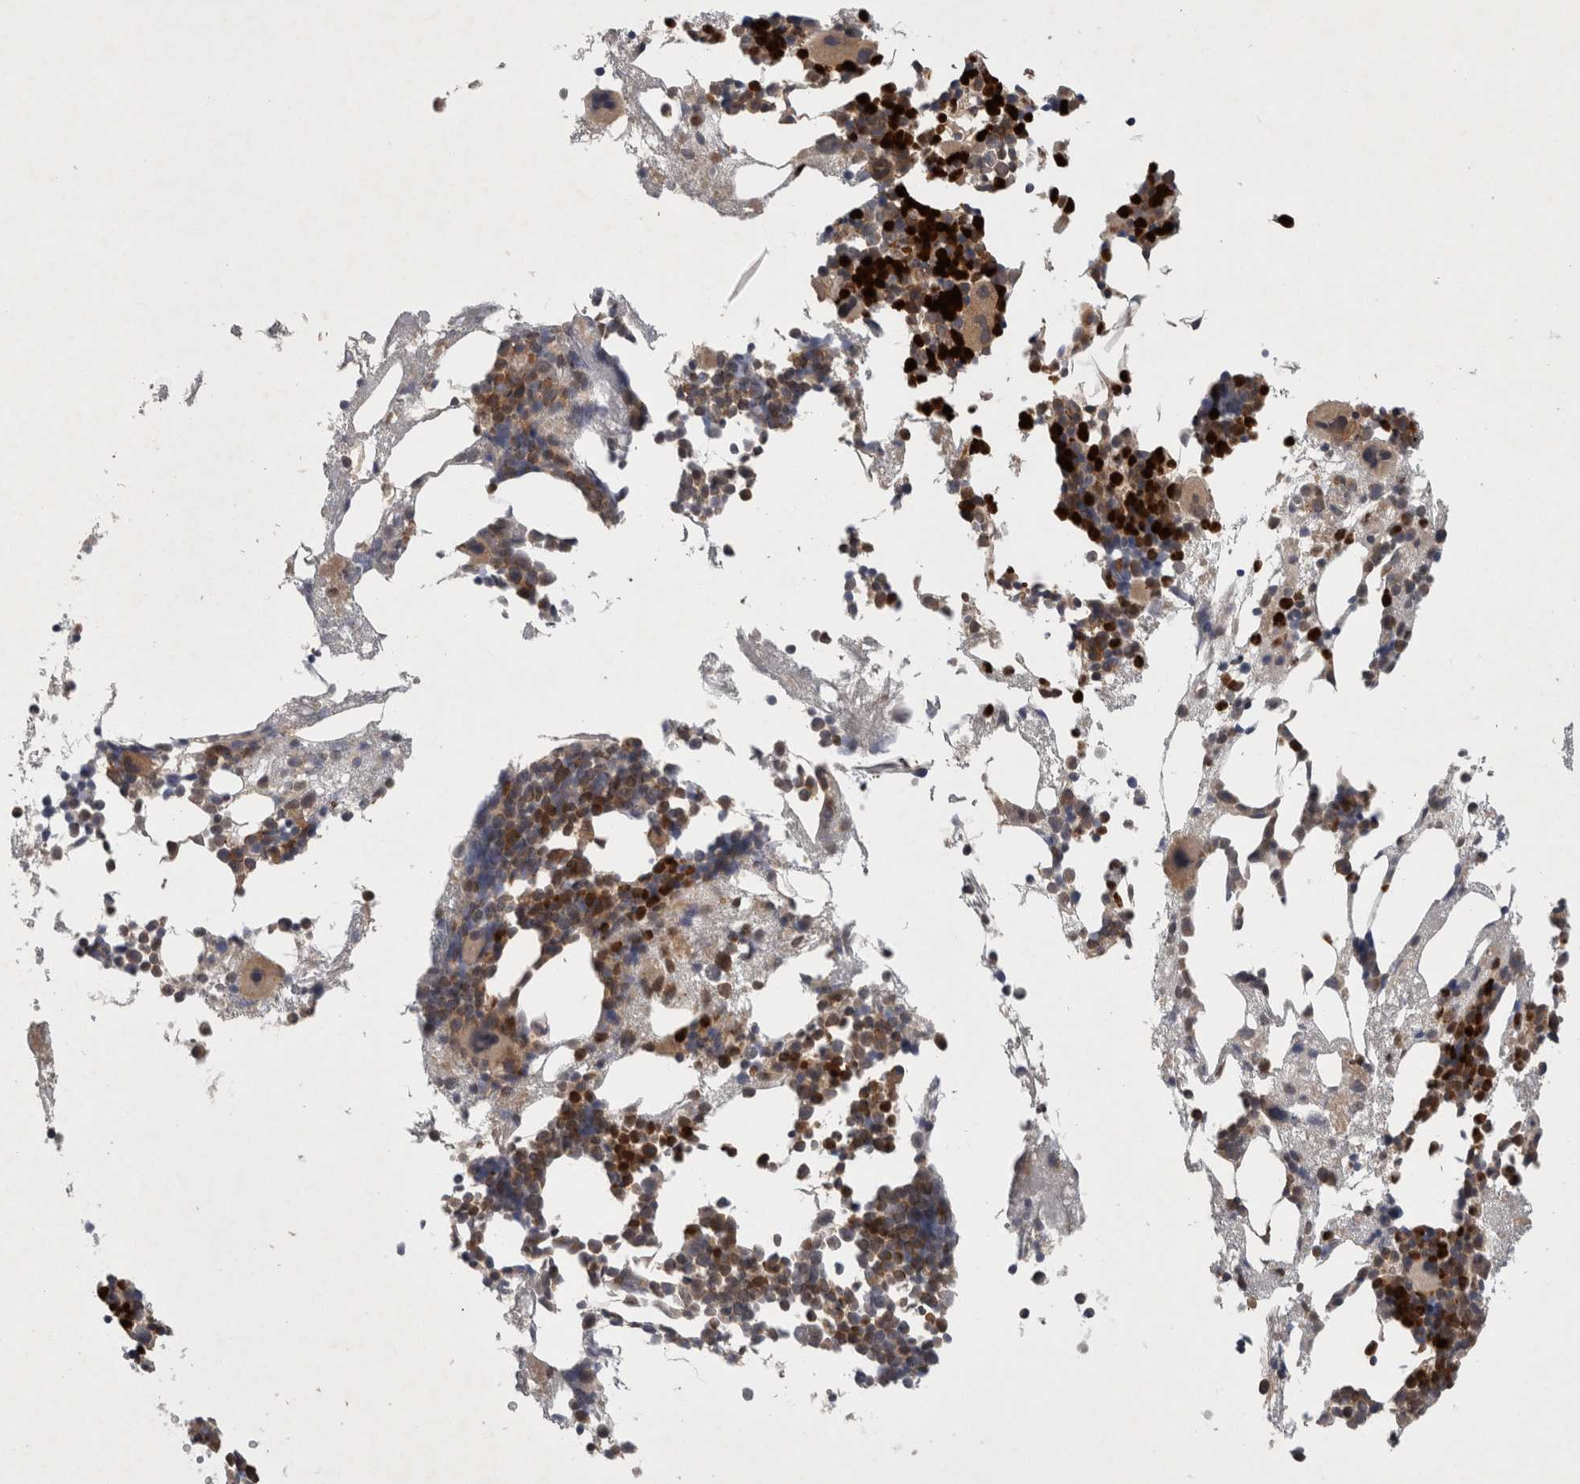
{"staining": {"intensity": "strong", "quantity": "25%-75%", "location": "cytoplasmic/membranous"}, "tissue": "bone marrow", "cell_type": "Hematopoietic cells", "image_type": "normal", "snomed": [{"axis": "morphology", "description": "Normal tissue, NOS"}, {"axis": "morphology", "description": "Inflammation, NOS"}, {"axis": "topography", "description": "Bone marrow"}], "caption": "Bone marrow stained with immunohistochemistry exhibits strong cytoplasmic/membranous expression in about 25%-75% of hematopoietic cells. The staining was performed using DAB (3,3'-diaminobenzidine), with brown indicating positive protein expression. Nuclei are stained blue with hematoxylin.", "gene": "PDCD2", "patient": {"sex": "female", "age": 81}}